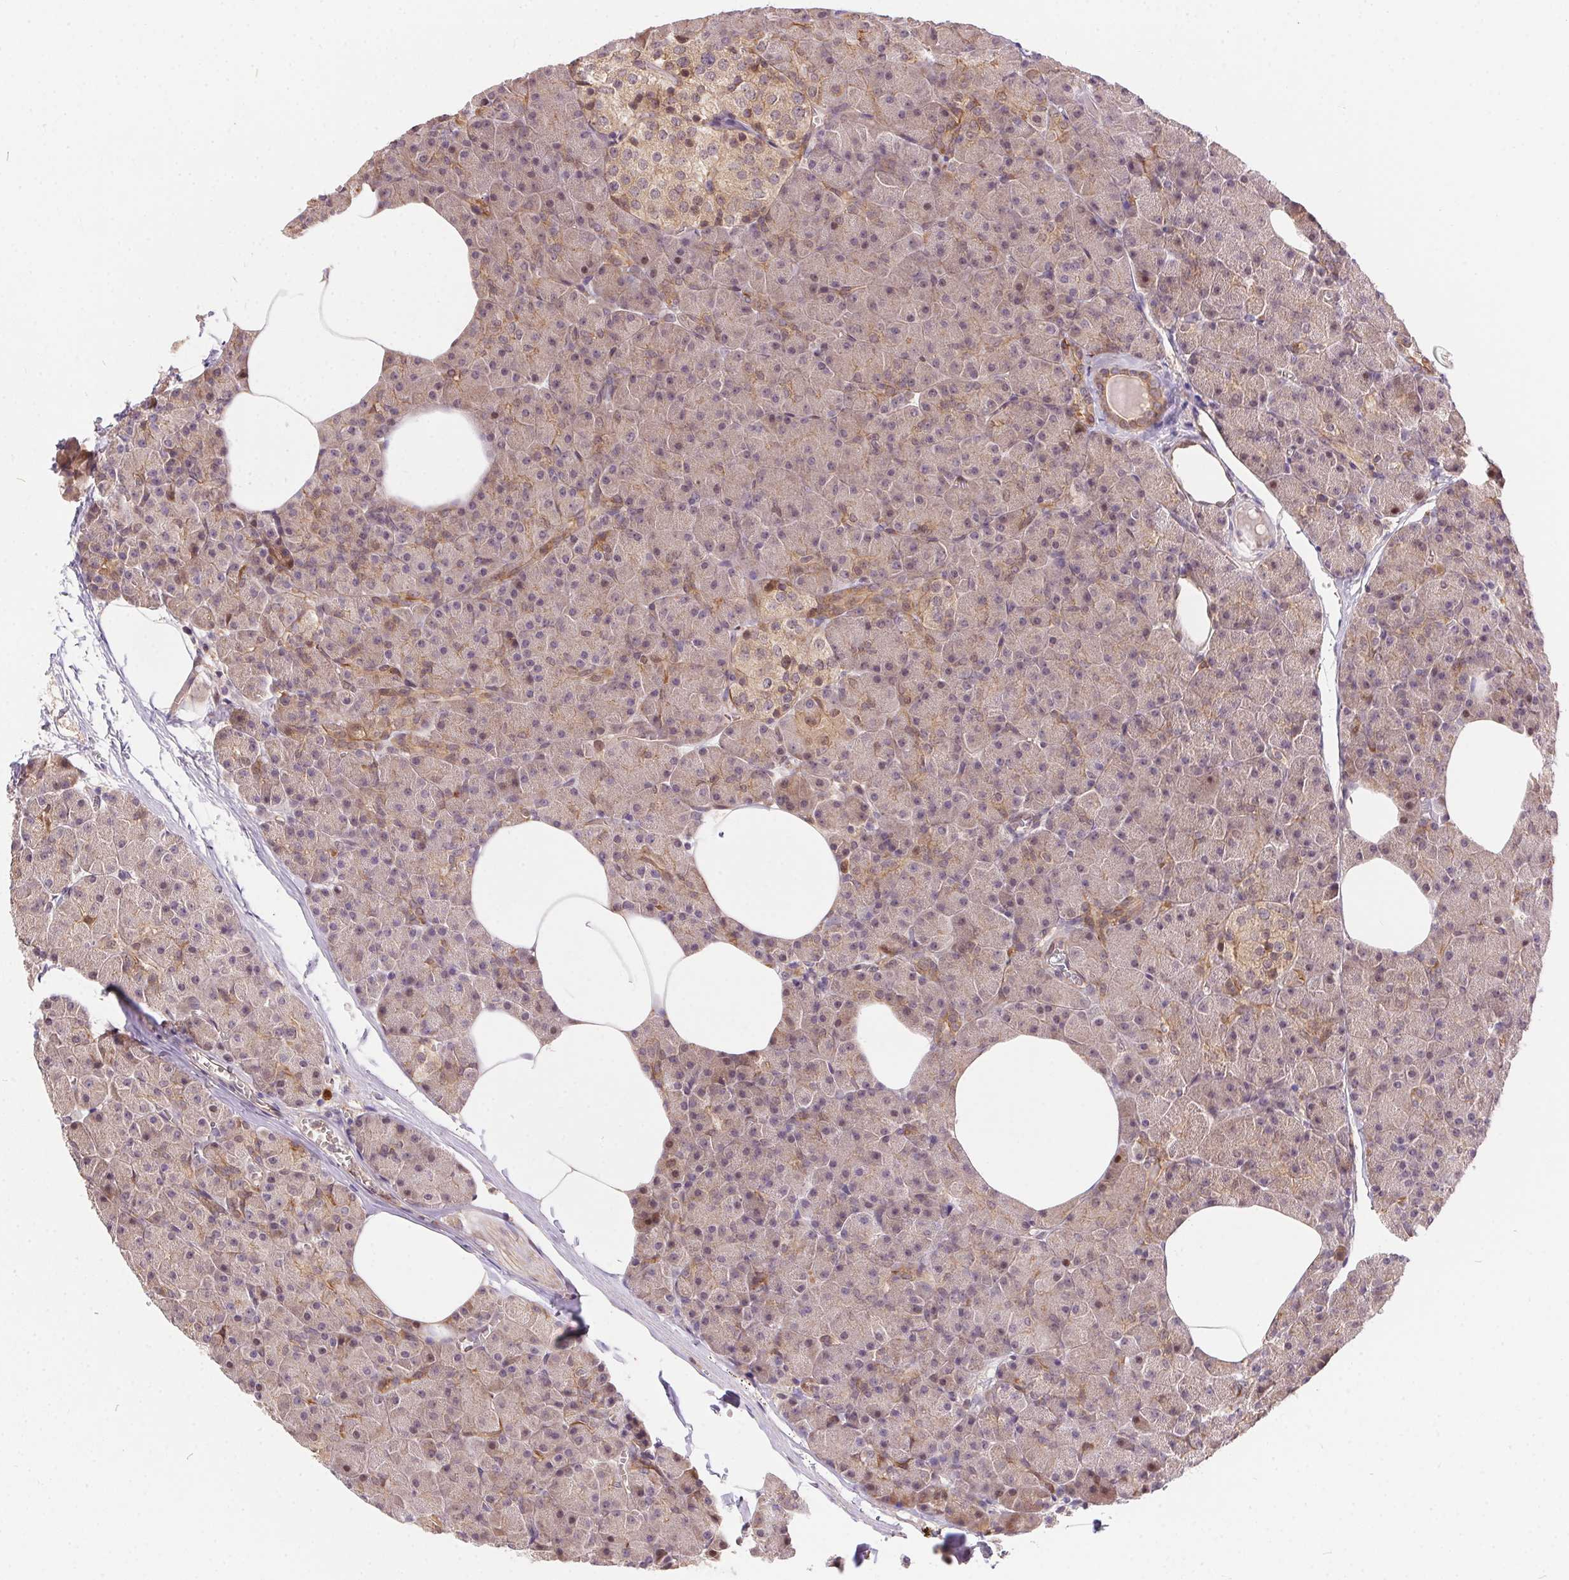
{"staining": {"intensity": "moderate", "quantity": "25%-75%", "location": "cytoplasmic/membranous,nuclear"}, "tissue": "pancreas", "cell_type": "Exocrine glandular cells", "image_type": "normal", "snomed": [{"axis": "morphology", "description": "Normal tissue, NOS"}, {"axis": "topography", "description": "Pancreas"}], "caption": "Immunohistochemical staining of unremarkable human pancreas exhibits 25%-75% levels of moderate cytoplasmic/membranous,nuclear protein positivity in about 25%-75% of exocrine glandular cells. (DAB (3,3'-diaminobenzidine) IHC with brightfield microscopy, high magnification).", "gene": "NUDT16", "patient": {"sex": "female", "age": 45}}